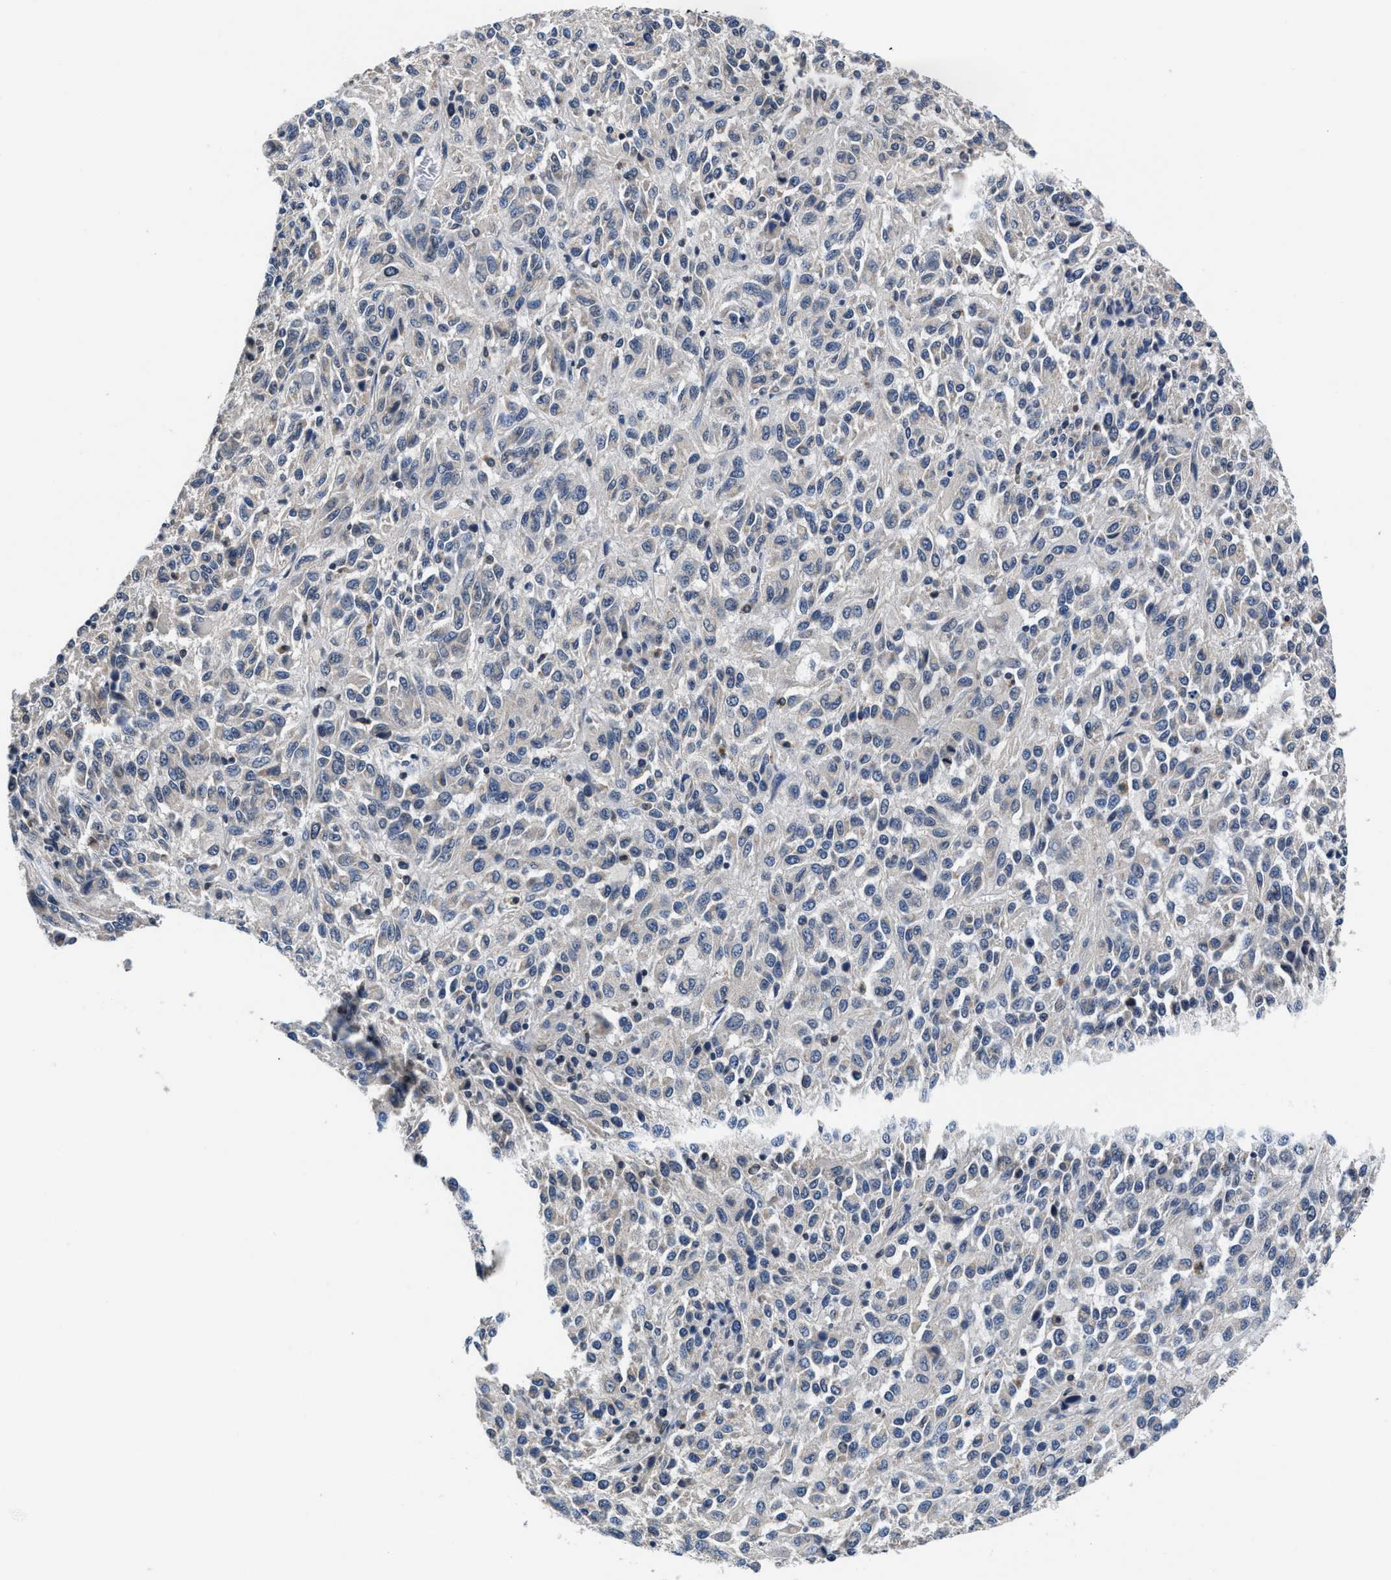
{"staining": {"intensity": "negative", "quantity": "none", "location": "none"}, "tissue": "melanoma", "cell_type": "Tumor cells", "image_type": "cancer", "snomed": [{"axis": "morphology", "description": "Malignant melanoma, Metastatic site"}, {"axis": "topography", "description": "Lung"}], "caption": "Immunohistochemistry (IHC) of human melanoma displays no staining in tumor cells.", "gene": "MYH3", "patient": {"sex": "male", "age": 64}}